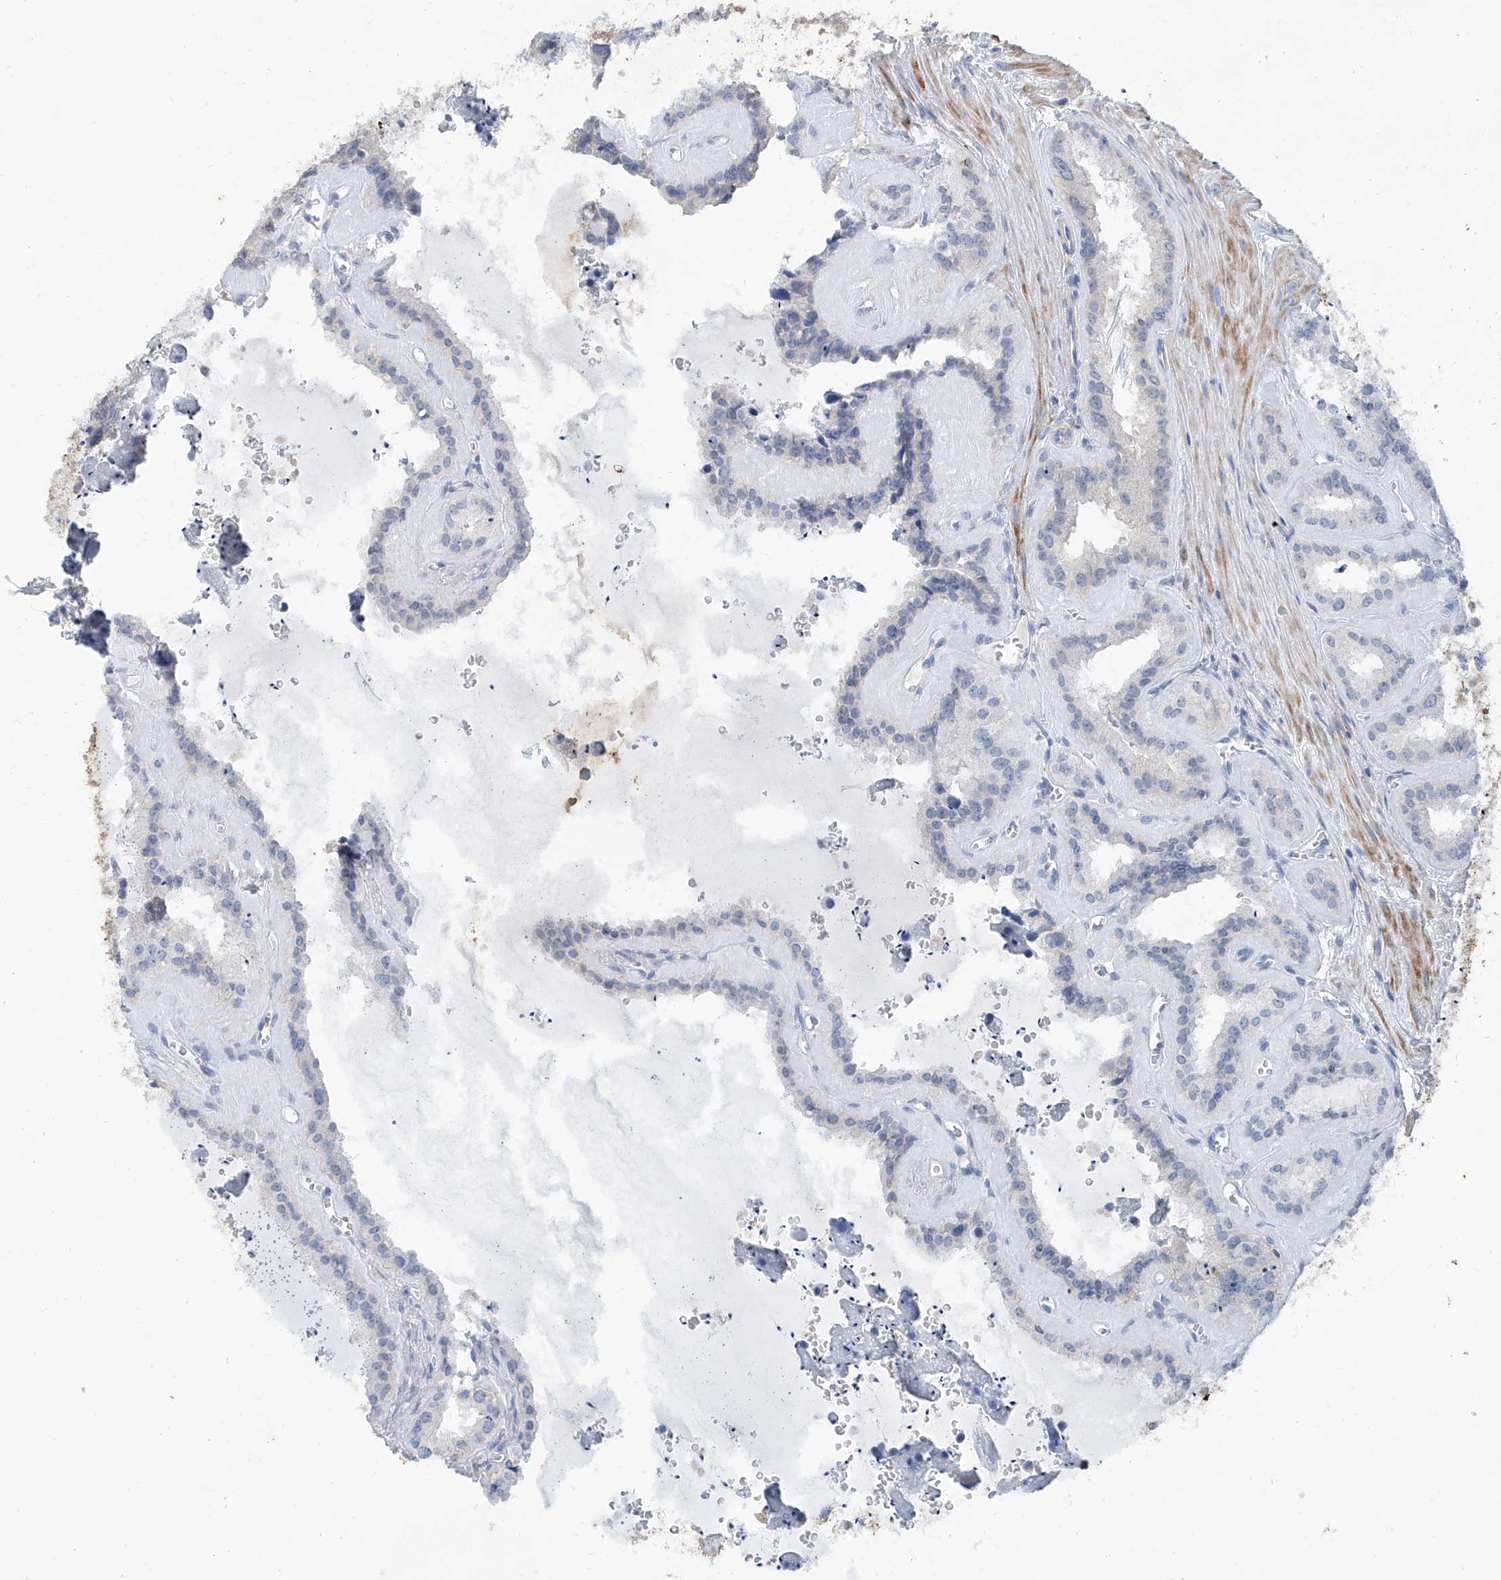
{"staining": {"intensity": "negative", "quantity": "none", "location": "none"}, "tissue": "seminal vesicle", "cell_type": "Glandular cells", "image_type": "normal", "snomed": [{"axis": "morphology", "description": "Normal tissue, NOS"}, {"axis": "topography", "description": "Prostate"}, {"axis": "topography", "description": "Seminal veicle"}], "caption": "The micrograph demonstrates no significant expression in glandular cells of seminal vesicle. (Immunohistochemistry, brightfield microscopy, high magnification).", "gene": "ANKRD34A", "patient": {"sex": "male", "age": 59}}